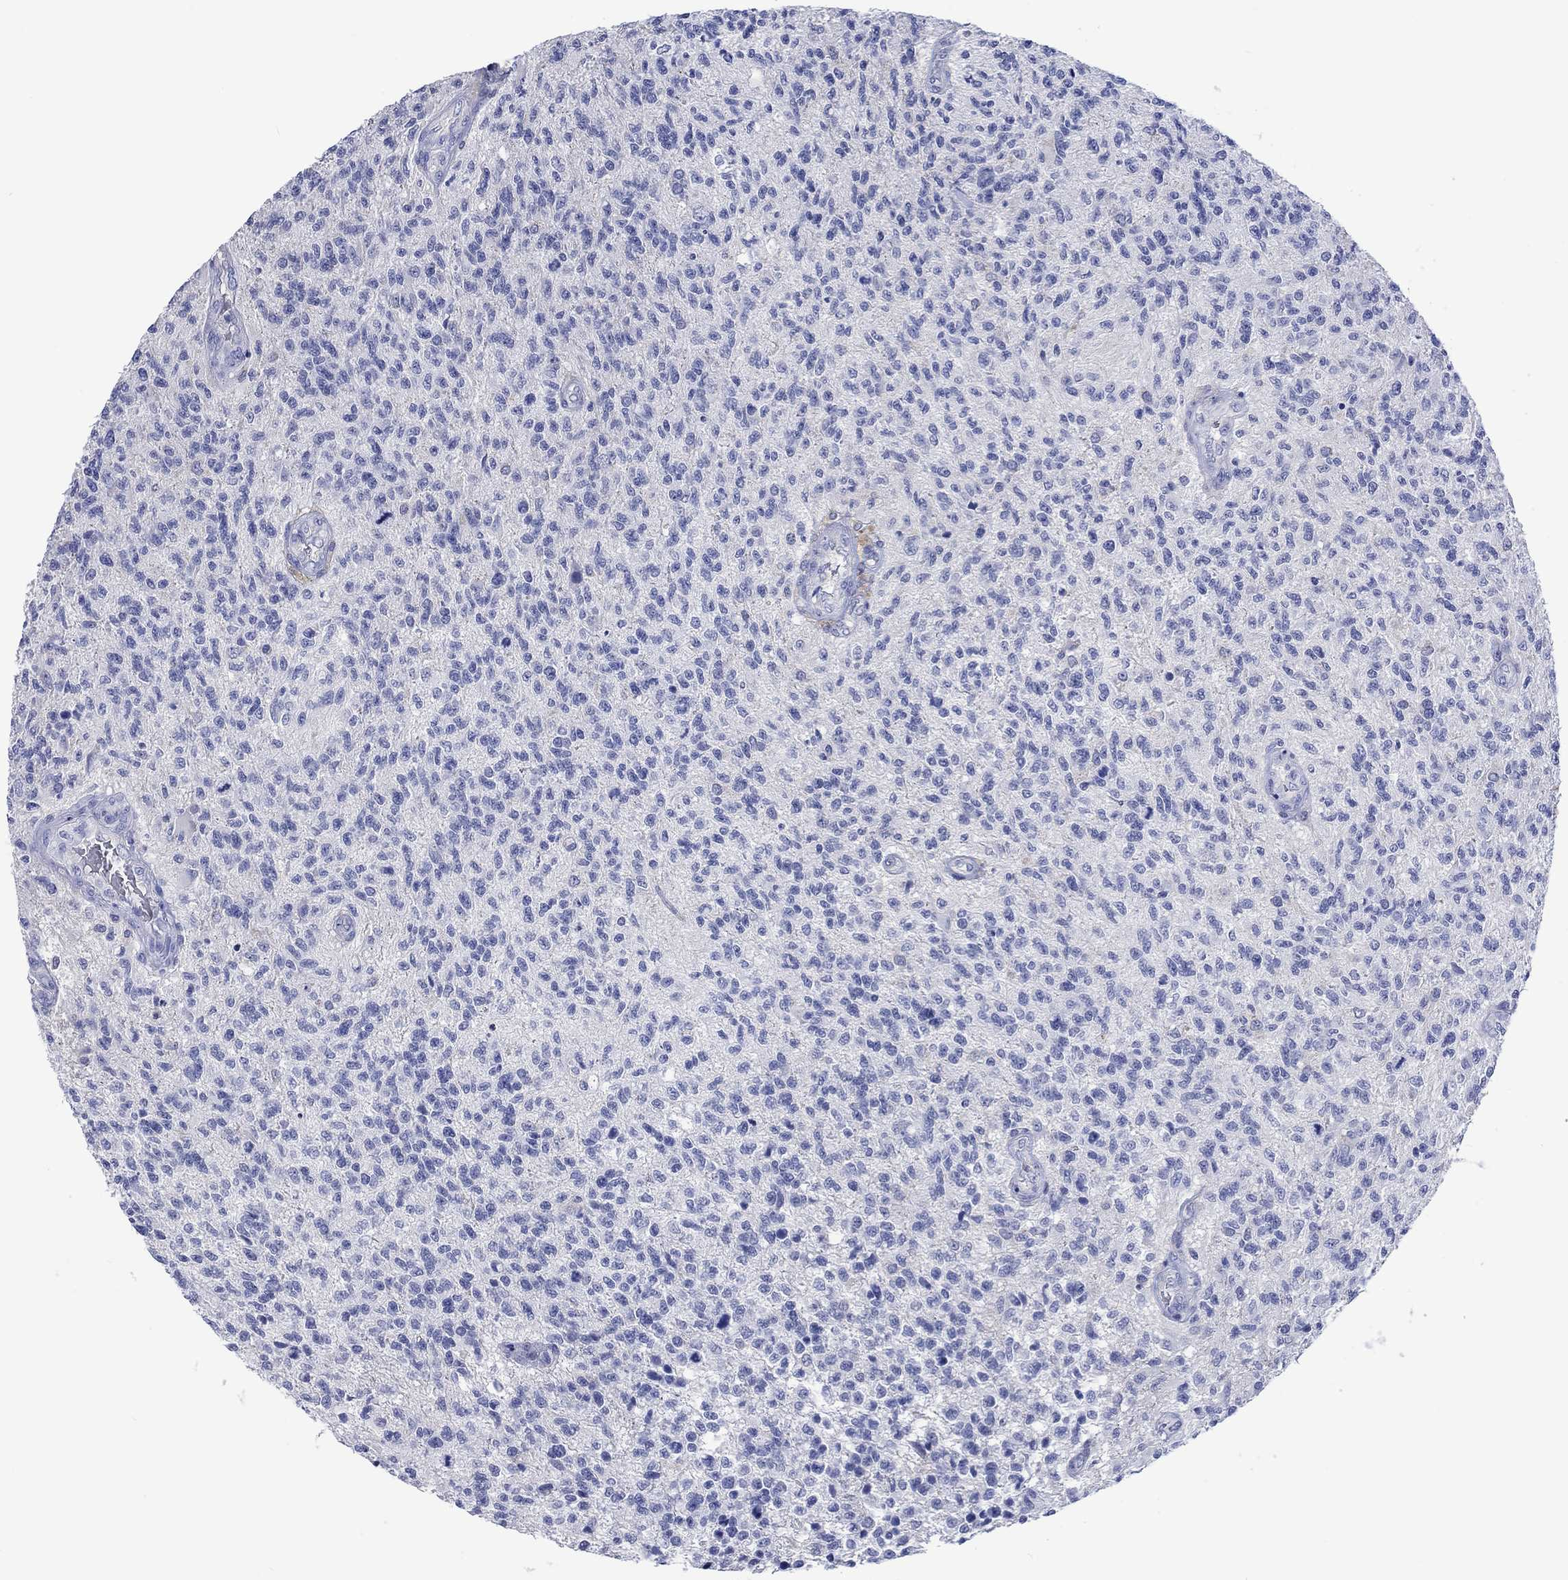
{"staining": {"intensity": "negative", "quantity": "none", "location": "none"}, "tissue": "glioma", "cell_type": "Tumor cells", "image_type": "cancer", "snomed": [{"axis": "morphology", "description": "Glioma, malignant, High grade"}, {"axis": "topography", "description": "Brain"}], "caption": "Tumor cells show no significant expression in glioma.", "gene": "TOMM20L", "patient": {"sex": "male", "age": 56}}